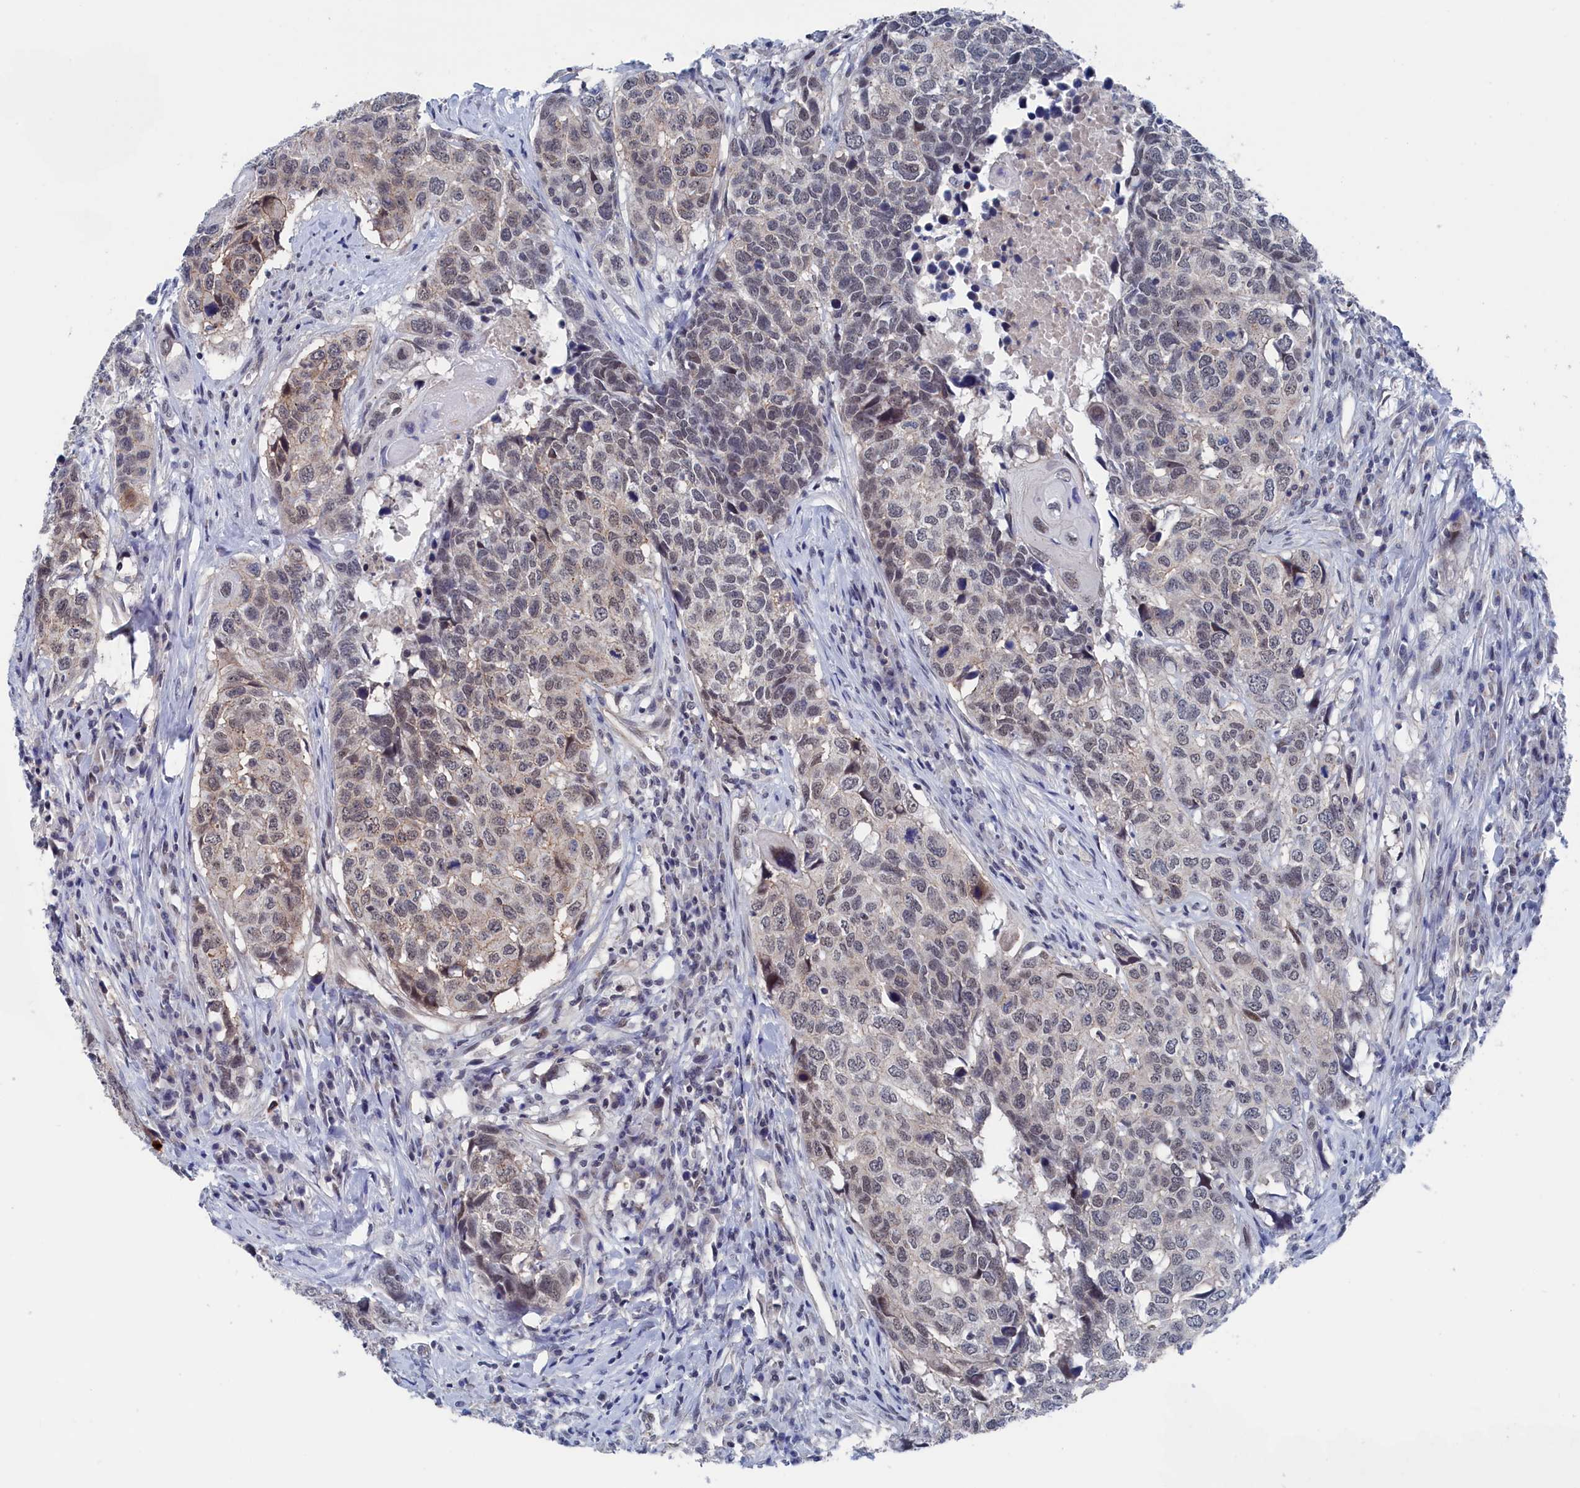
{"staining": {"intensity": "negative", "quantity": "none", "location": "none"}, "tissue": "head and neck cancer", "cell_type": "Tumor cells", "image_type": "cancer", "snomed": [{"axis": "morphology", "description": "Squamous cell carcinoma, NOS"}, {"axis": "topography", "description": "Head-Neck"}], "caption": "Tumor cells are negative for brown protein staining in head and neck cancer.", "gene": "MARCHF3", "patient": {"sex": "male", "age": 66}}